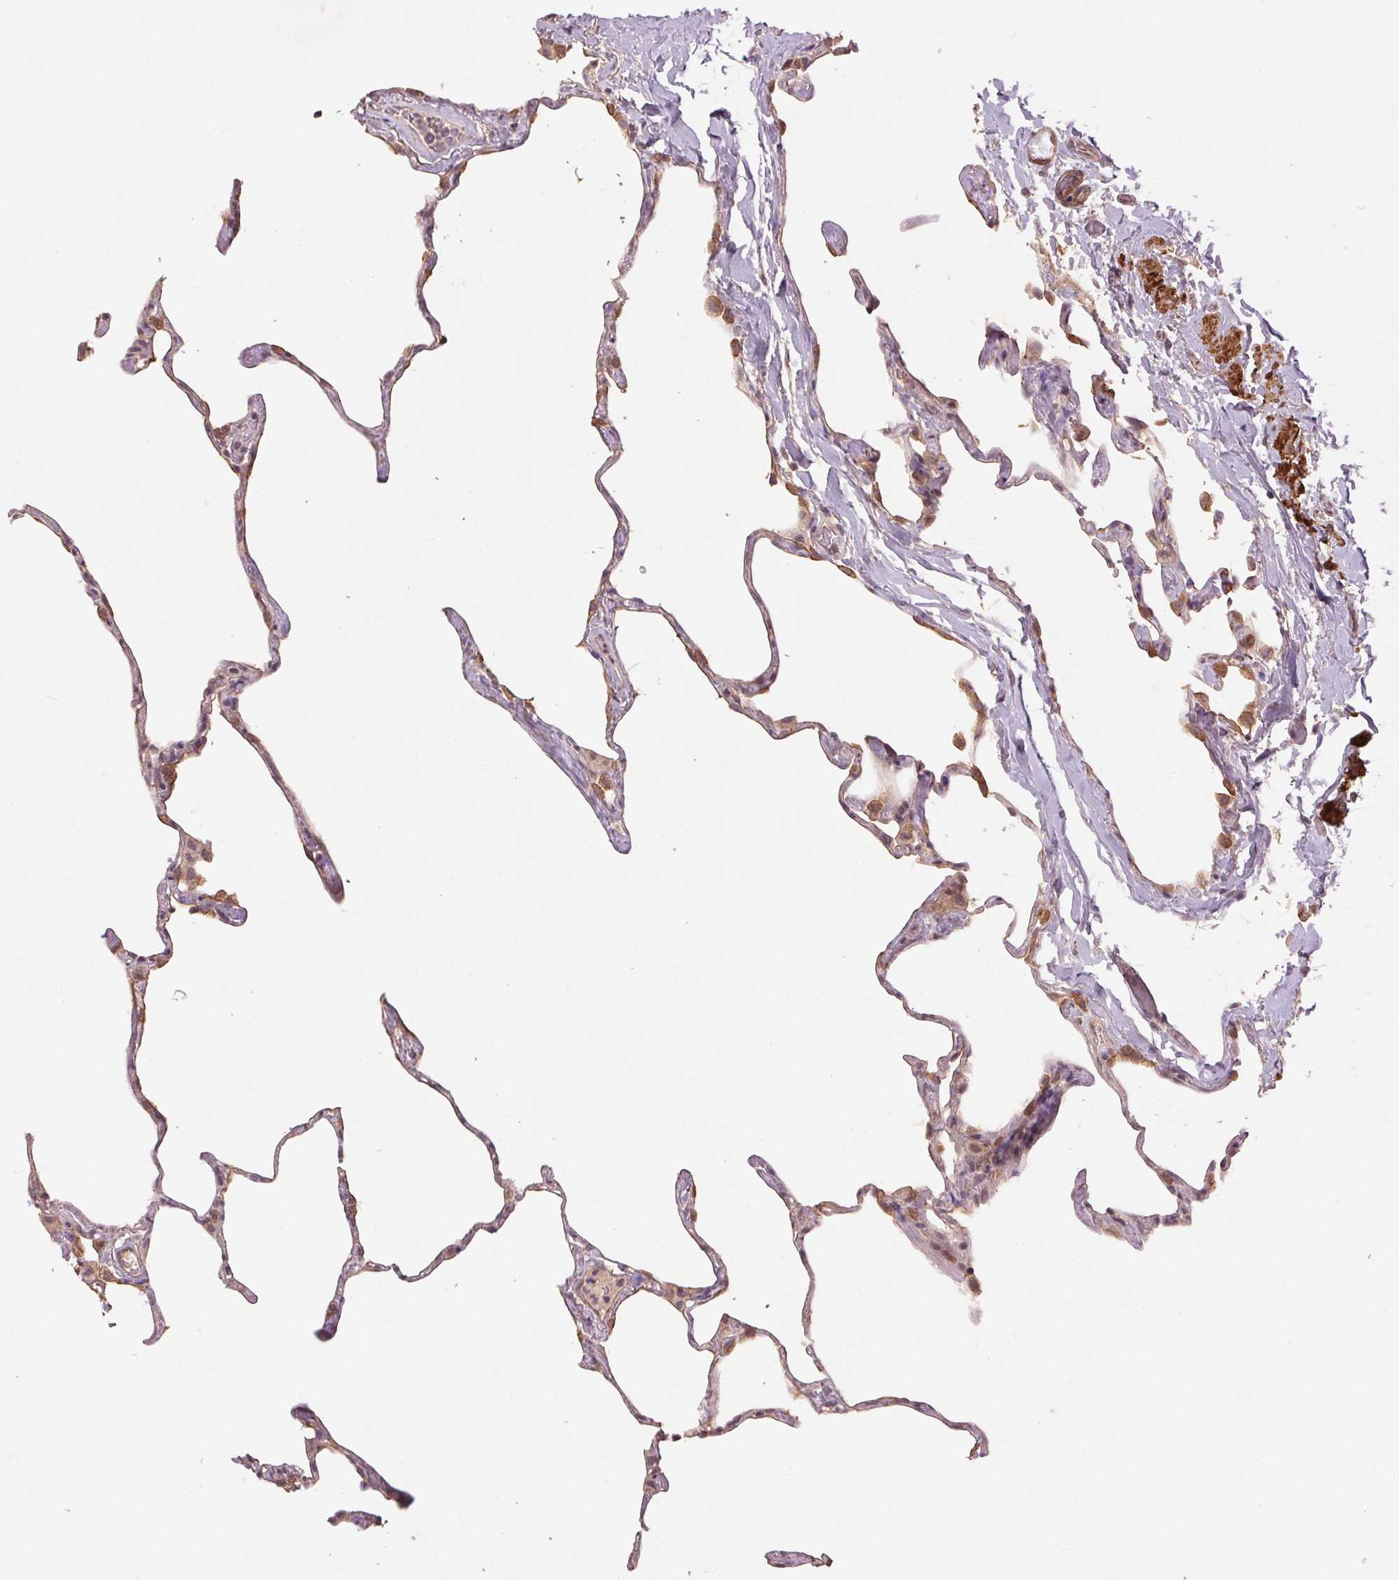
{"staining": {"intensity": "moderate", "quantity": "<25%", "location": "cytoplasmic/membranous"}, "tissue": "lung", "cell_type": "Alveolar cells", "image_type": "normal", "snomed": [{"axis": "morphology", "description": "Normal tissue, NOS"}, {"axis": "topography", "description": "Lung"}], "caption": "Protein expression analysis of normal lung reveals moderate cytoplasmic/membranous staining in about <25% of alveolar cells.", "gene": "SMLR1", "patient": {"sex": "male", "age": 65}}